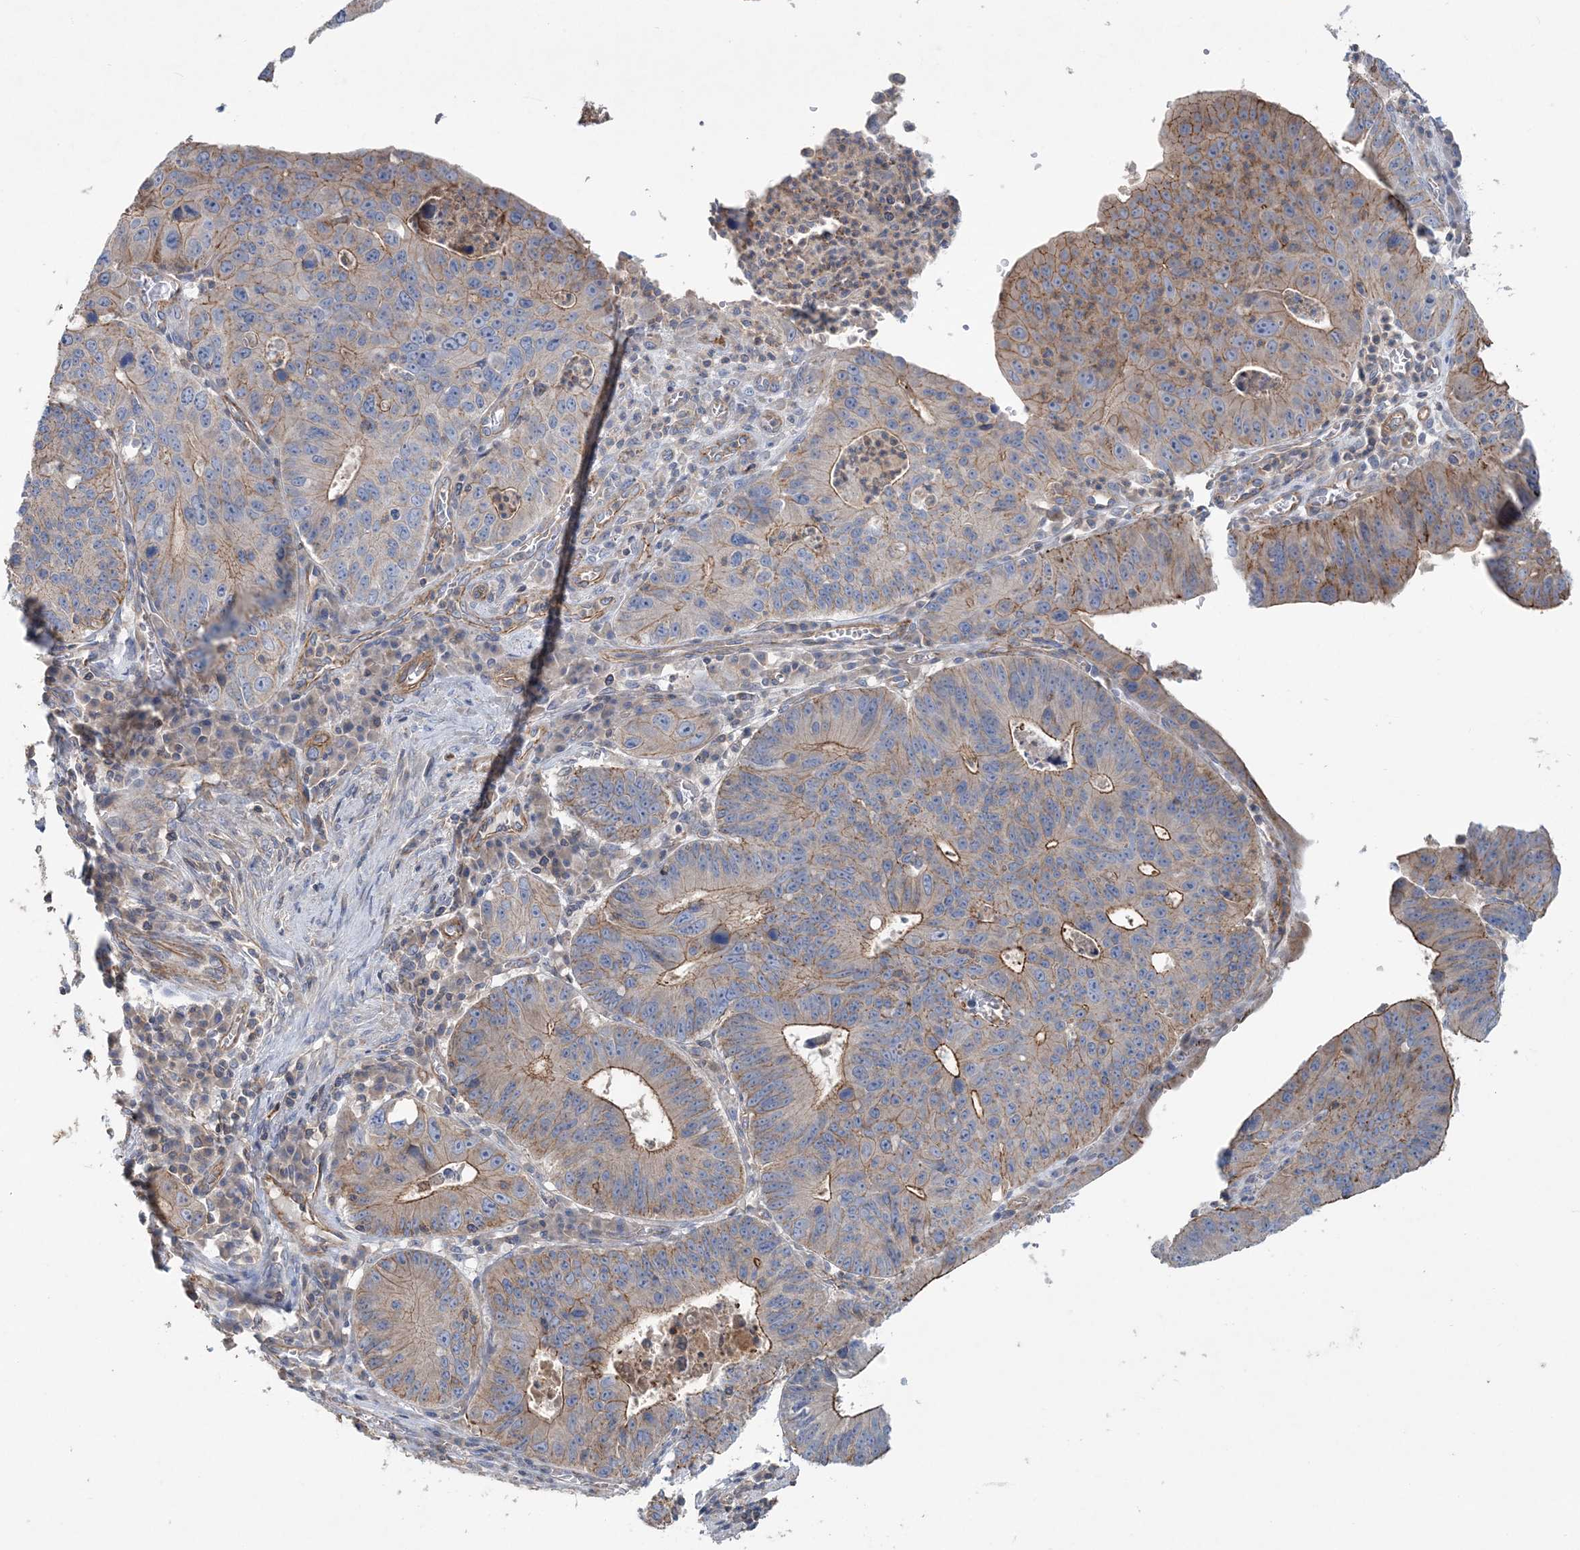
{"staining": {"intensity": "moderate", "quantity": "25%-75%", "location": "cytoplasmic/membranous"}, "tissue": "stomach cancer", "cell_type": "Tumor cells", "image_type": "cancer", "snomed": [{"axis": "morphology", "description": "Adenocarcinoma, NOS"}, {"axis": "topography", "description": "Stomach"}], "caption": "Stomach cancer stained for a protein (brown) demonstrates moderate cytoplasmic/membranous positive staining in about 25%-75% of tumor cells.", "gene": "PIGC", "patient": {"sex": "male", "age": 59}}